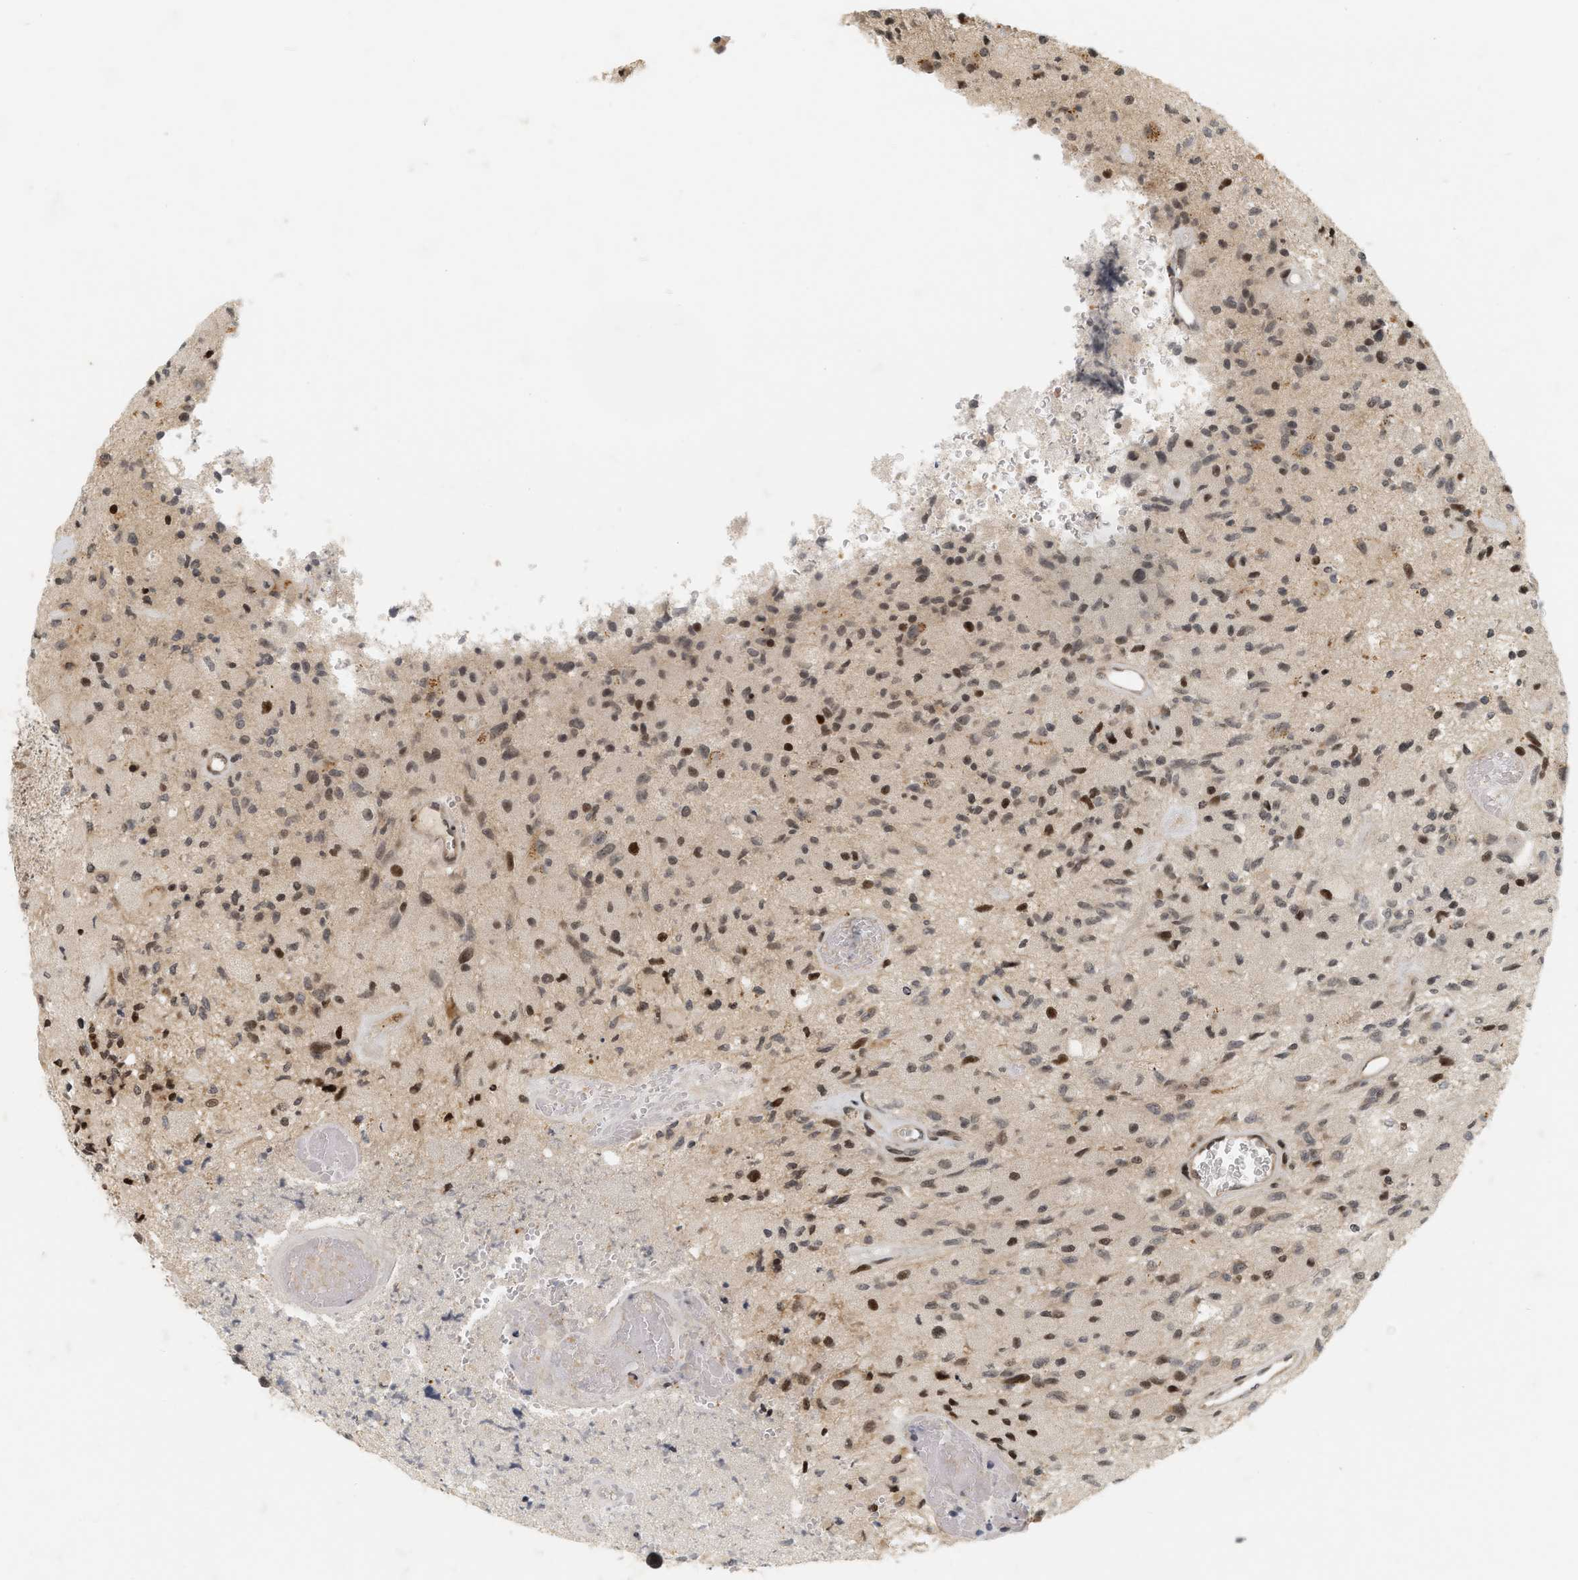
{"staining": {"intensity": "strong", "quantity": "<25%", "location": "nuclear"}, "tissue": "glioma", "cell_type": "Tumor cells", "image_type": "cancer", "snomed": [{"axis": "morphology", "description": "Normal tissue, NOS"}, {"axis": "morphology", "description": "Glioma, malignant, High grade"}, {"axis": "topography", "description": "Cerebral cortex"}], "caption": "This photomicrograph exhibits malignant high-grade glioma stained with immunohistochemistry to label a protein in brown. The nuclear of tumor cells show strong positivity for the protein. Nuclei are counter-stained blue.", "gene": "NFE2L2", "patient": {"sex": "male", "age": 77}}